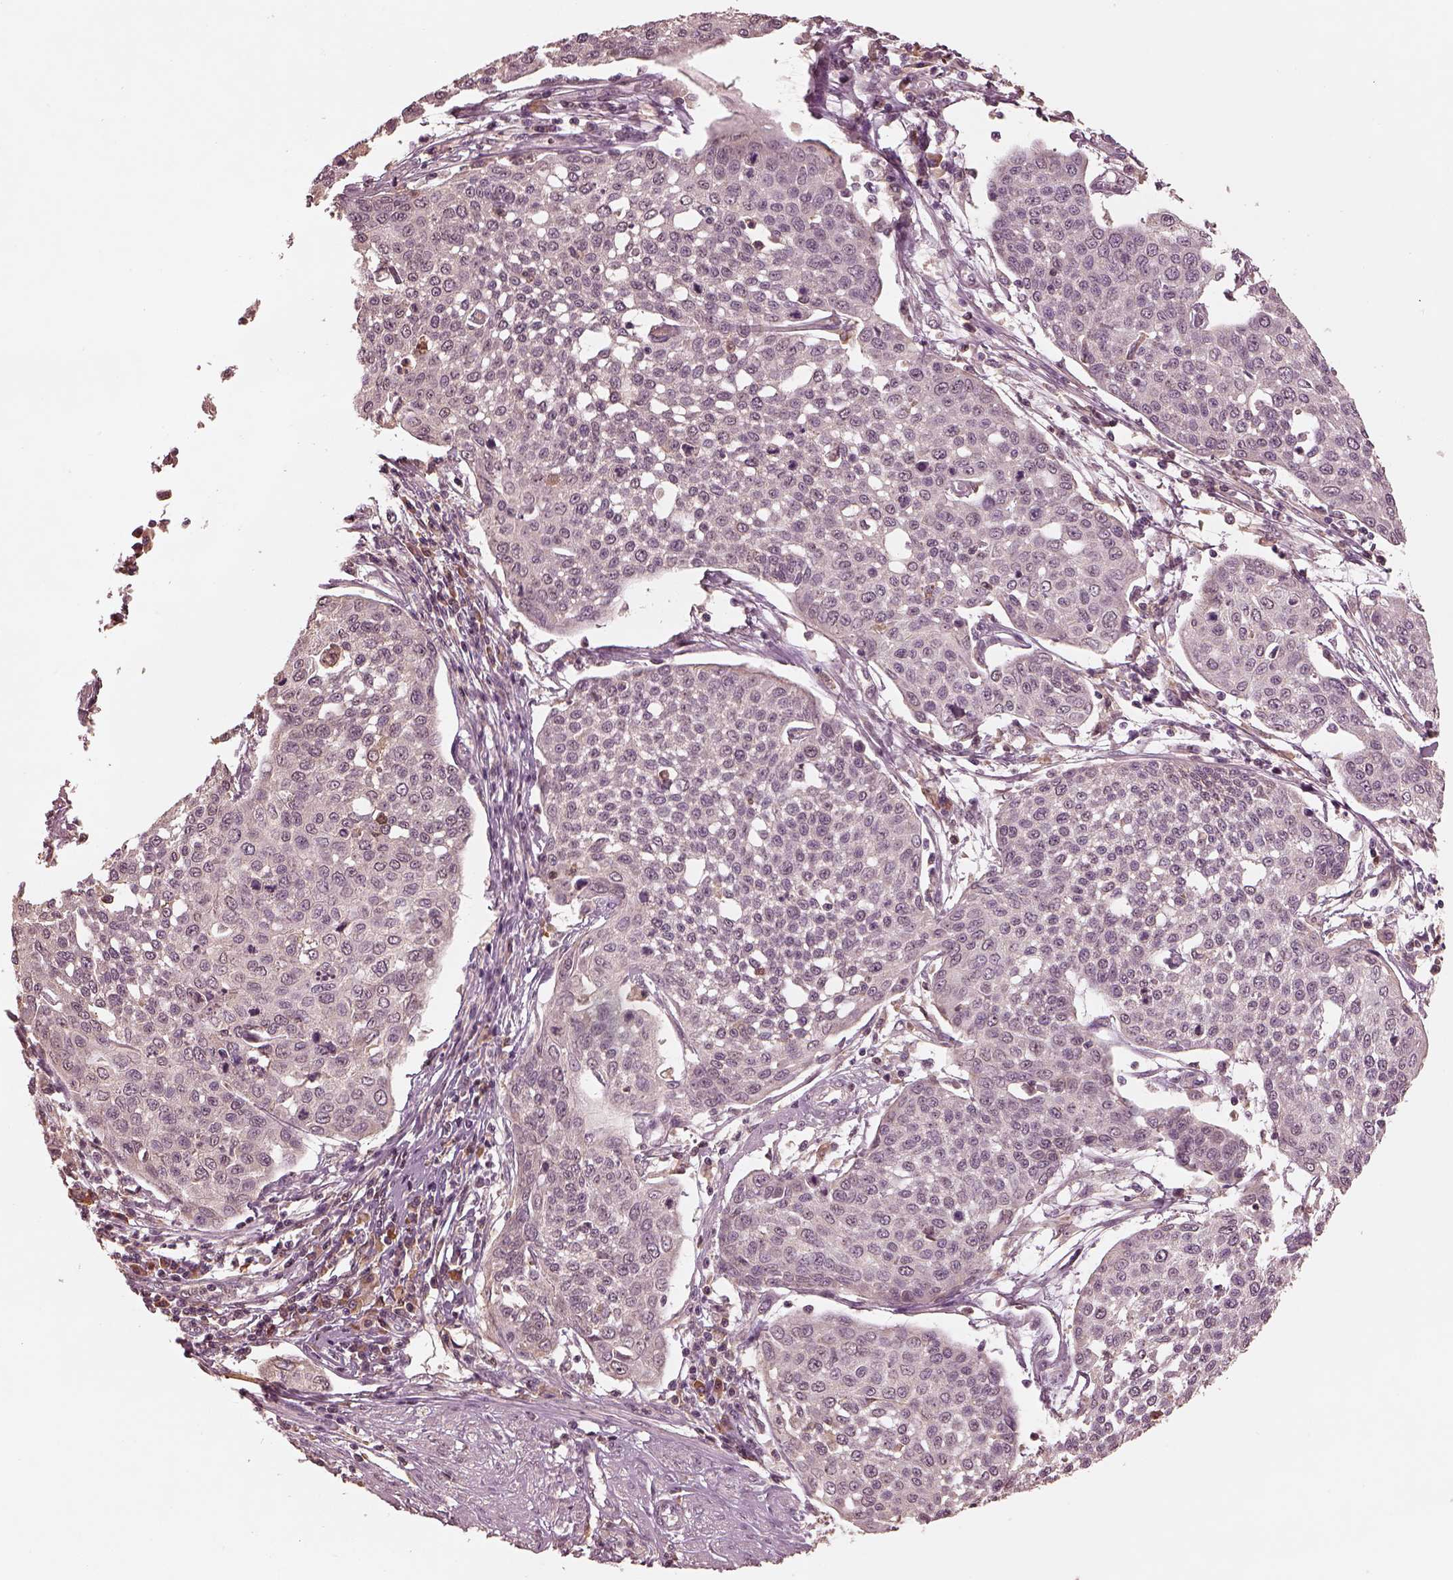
{"staining": {"intensity": "negative", "quantity": "none", "location": "none"}, "tissue": "cervical cancer", "cell_type": "Tumor cells", "image_type": "cancer", "snomed": [{"axis": "morphology", "description": "Squamous cell carcinoma, NOS"}, {"axis": "topography", "description": "Cervix"}], "caption": "Micrograph shows no significant protein positivity in tumor cells of cervical squamous cell carcinoma.", "gene": "CALR3", "patient": {"sex": "female", "age": 34}}